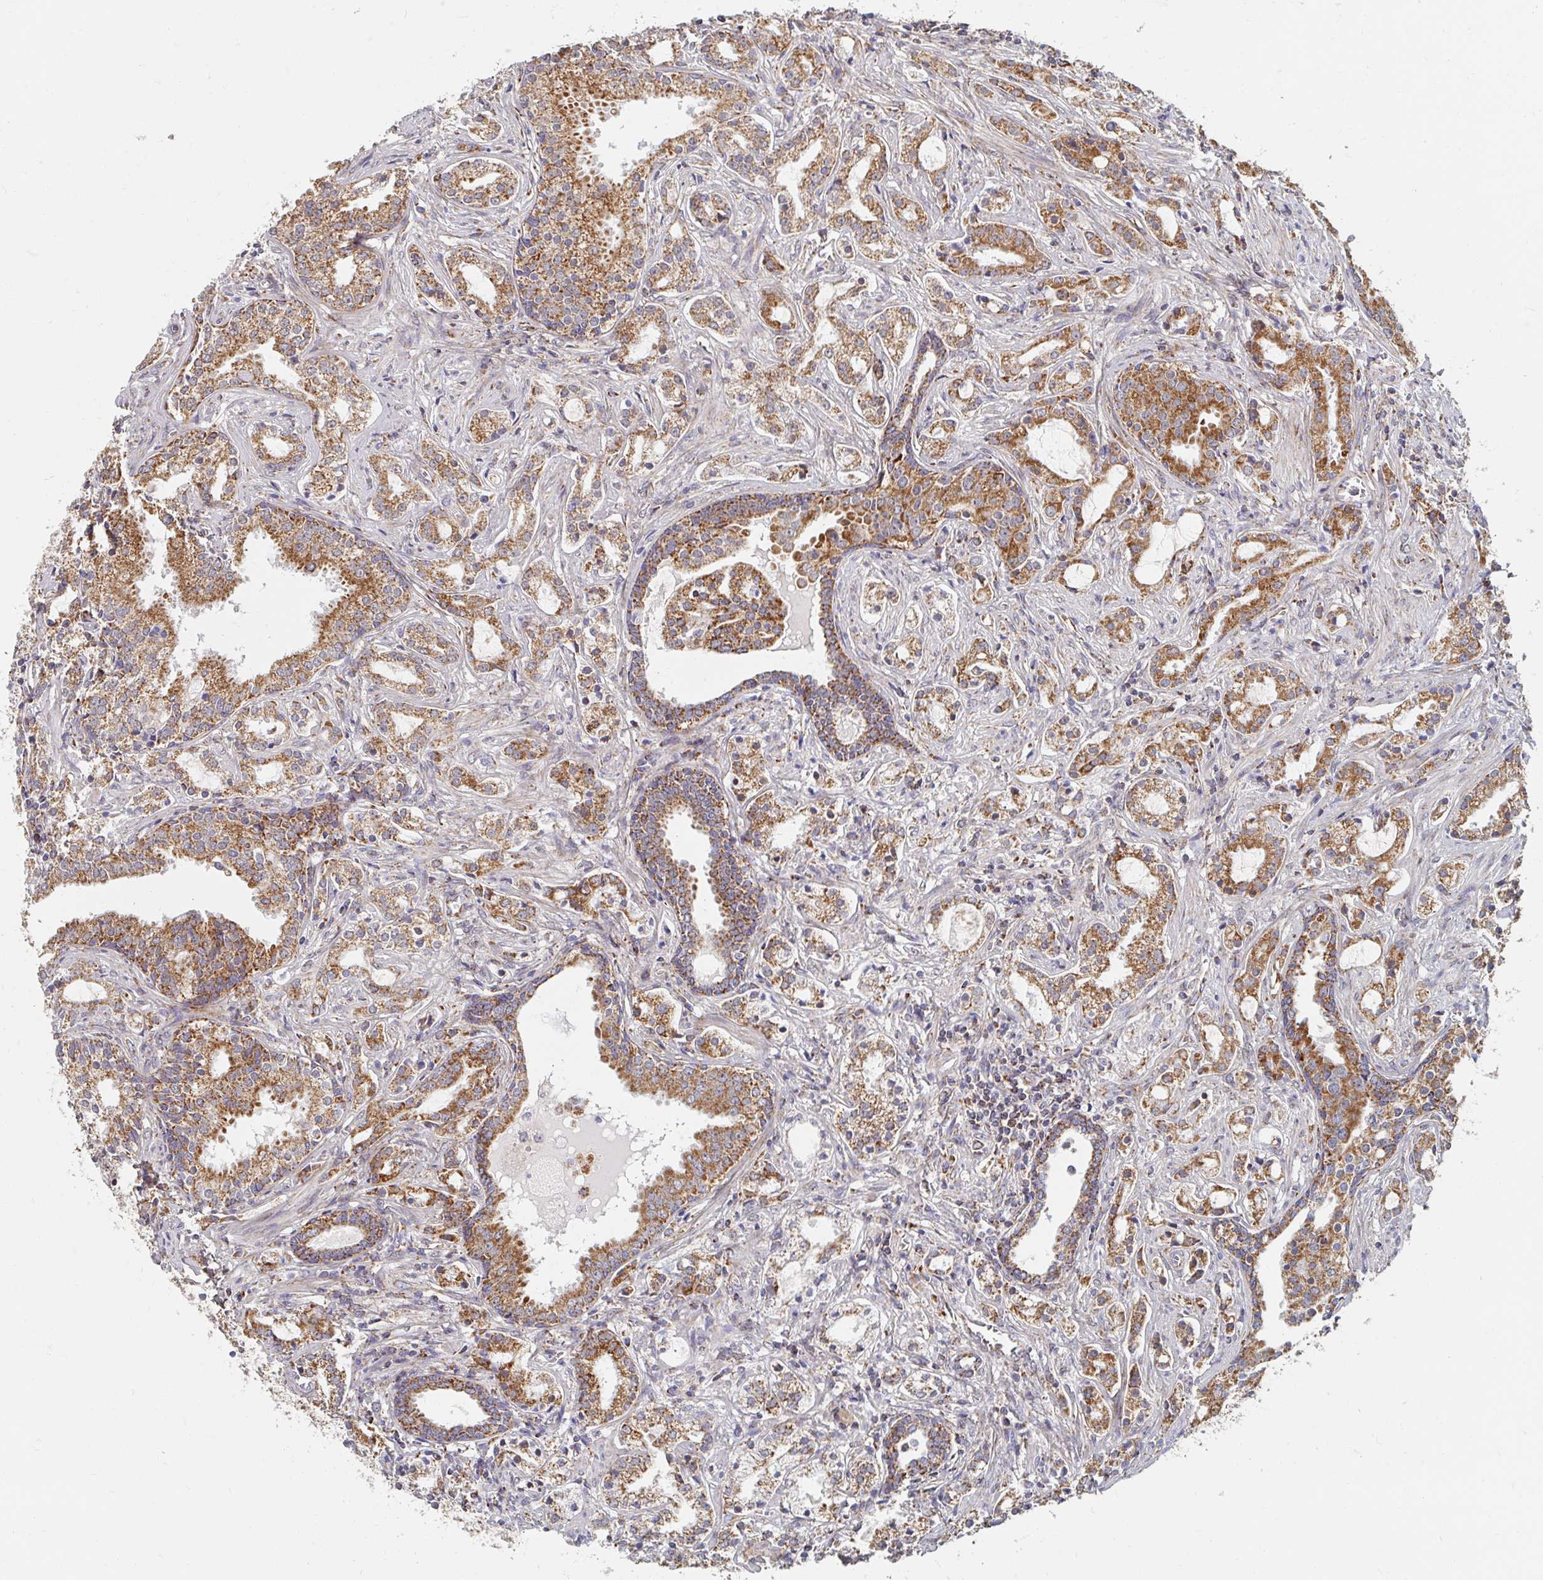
{"staining": {"intensity": "moderate", "quantity": ">75%", "location": "cytoplasmic/membranous"}, "tissue": "prostate cancer", "cell_type": "Tumor cells", "image_type": "cancer", "snomed": [{"axis": "morphology", "description": "Adenocarcinoma, Medium grade"}, {"axis": "topography", "description": "Prostate"}], "caption": "Immunohistochemistry (IHC) (DAB (3,3'-diaminobenzidine)) staining of prostate cancer displays moderate cytoplasmic/membranous protein expression in about >75% of tumor cells.", "gene": "MAVS", "patient": {"sex": "male", "age": 57}}